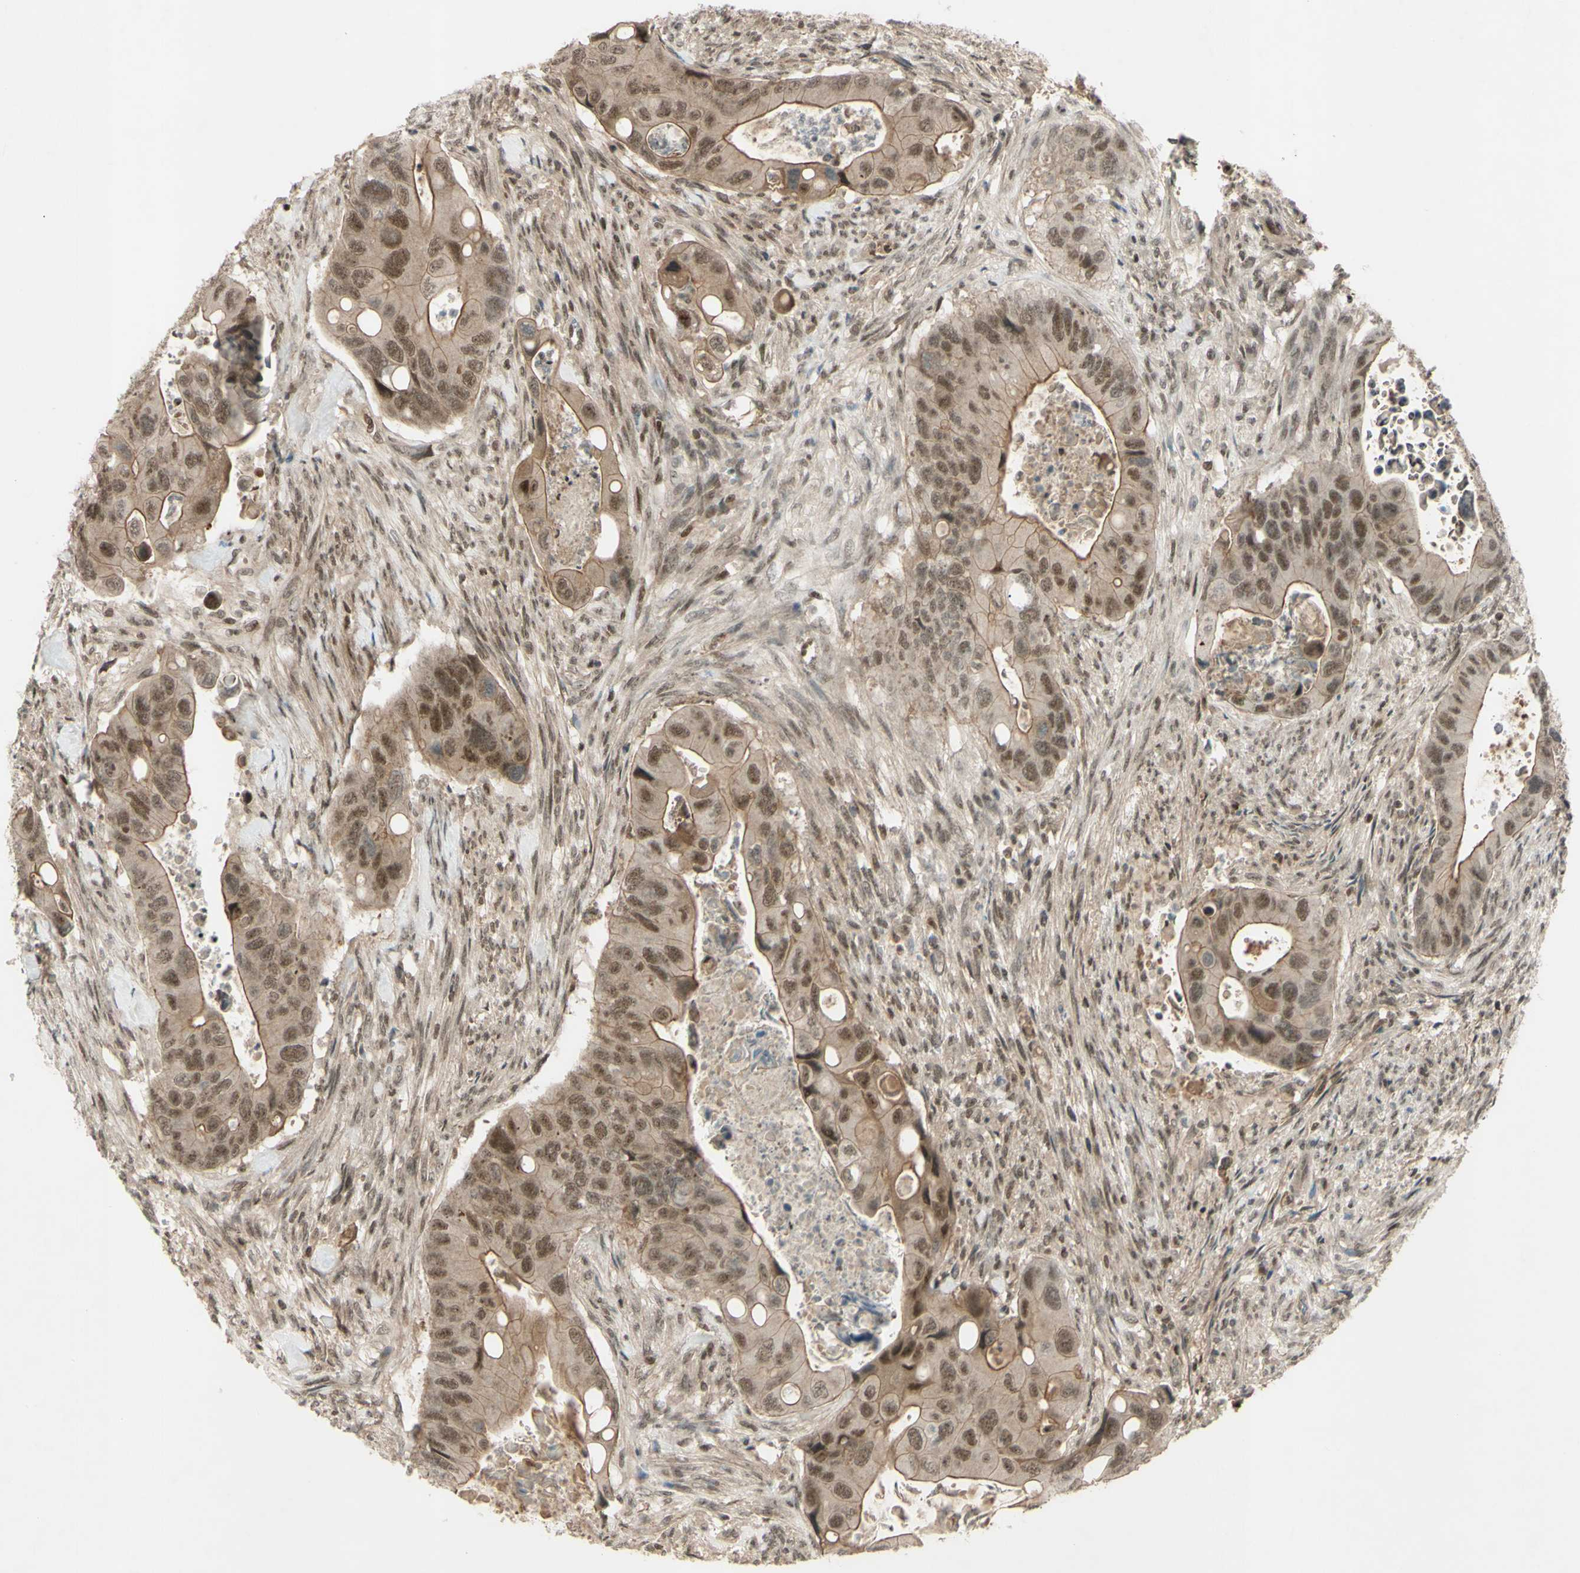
{"staining": {"intensity": "moderate", "quantity": ">75%", "location": "cytoplasmic/membranous,nuclear"}, "tissue": "colorectal cancer", "cell_type": "Tumor cells", "image_type": "cancer", "snomed": [{"axis": "morphology", "description": "Adenocarcinoma, NOS"}, {"axis": "topography", "description": "Rectum"}], "caption": "Adenocarcinoma (colorectal) stained with immunohistochemistry shows moderate cytoplasmic/membranous and nuclear expression in approximately >75% of tumor cells. (Stains: DAB (3,3'-diaminobenzidine) in brown, nuclei in blue, Microscopy: brightfield microscopy at high magnification).", "gene": "SNW1", "patient": {"sex": "female", "age": 57}}